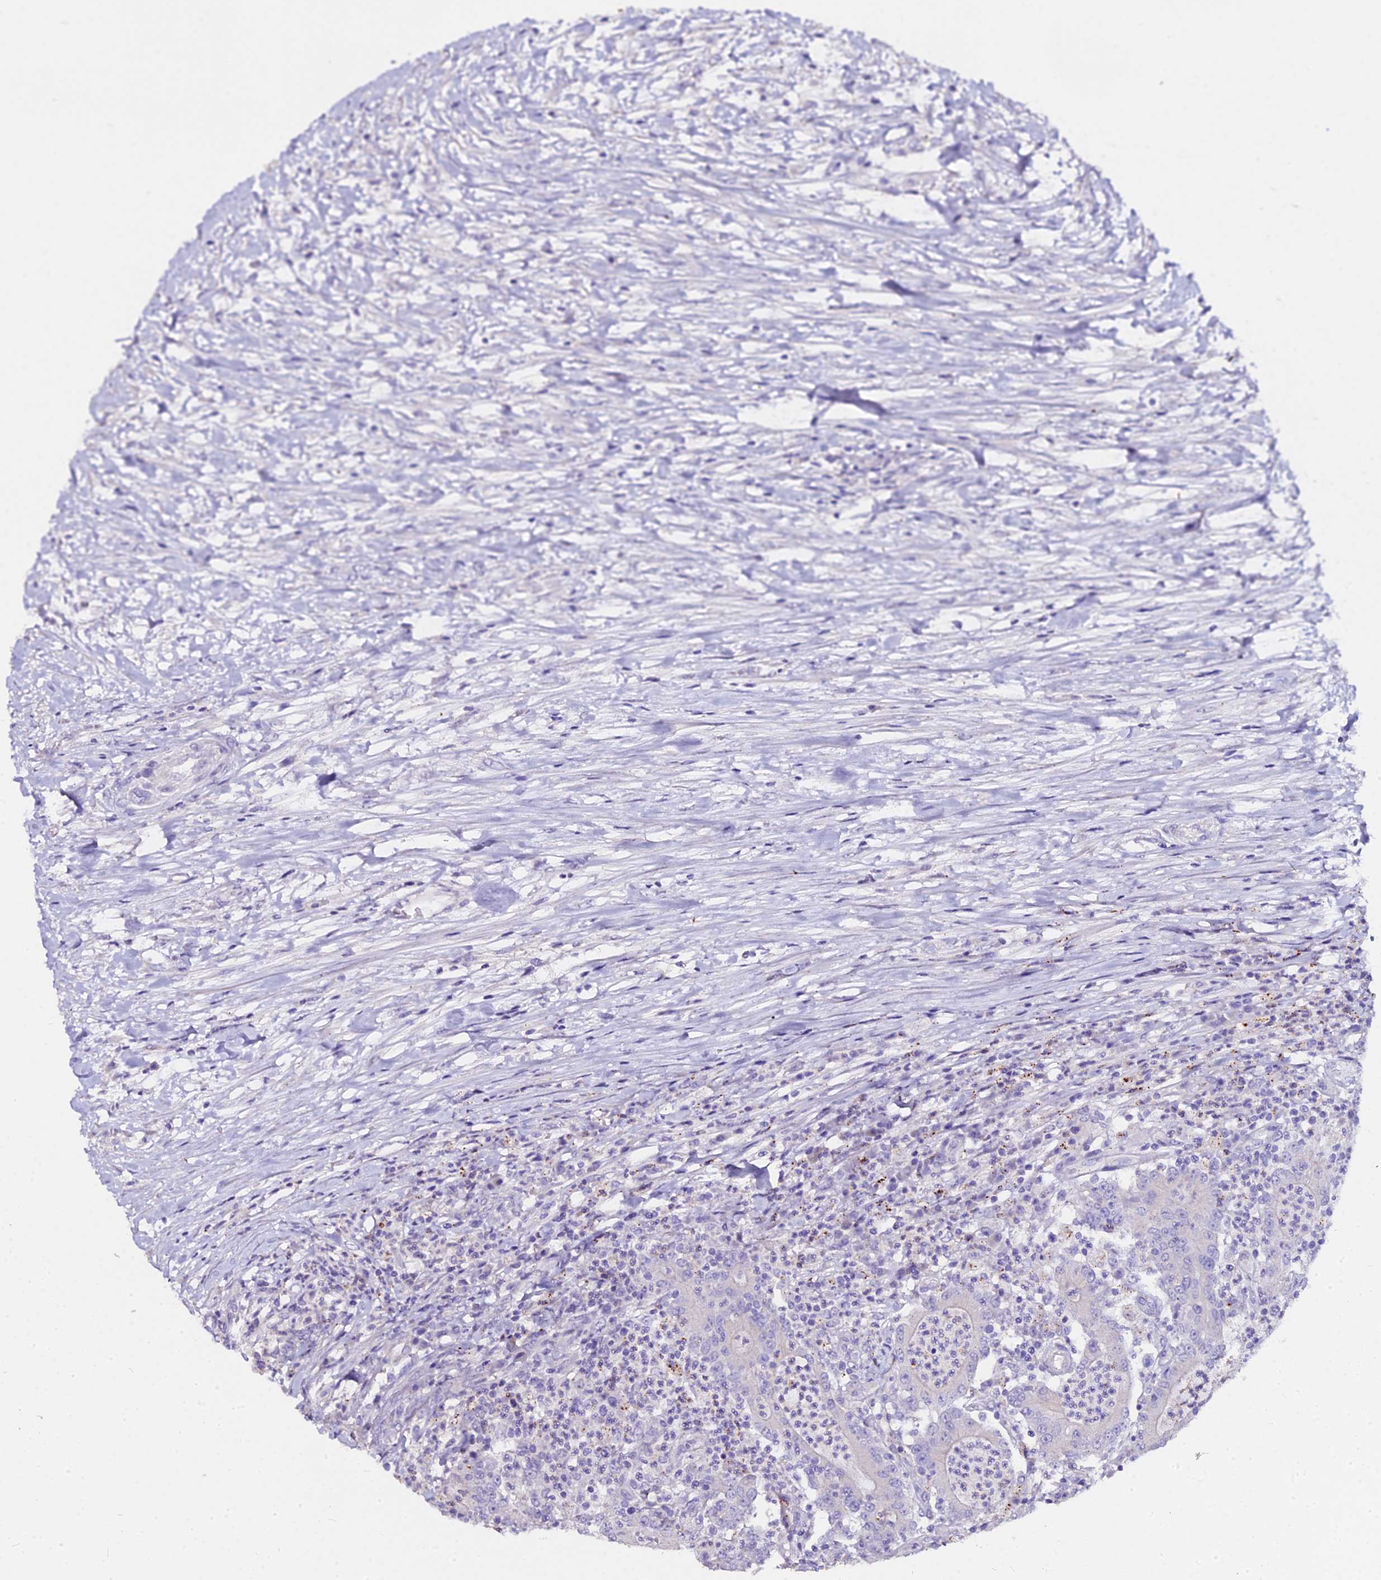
{"staining": {"intensity": "negative", "quantity": "none", "location": "none"}, "tissue": "colorectal cancer", "cell_type": "Tumor cells", "image_type": "cancer", "snomed": [{"axis": "morphology", "description": "Adenocarcinoma, NOS"}, {"axis": "topography", "description": "Colon"}], "caption": "This photomicrograph is of colorectal cancer (adenocarcinoma) stained with IHC to label a protein in brown with the nuclei are counter-stained blue. There is no positivity in tumor cells.", "gene": "GLYAT", "patient": {"sex": "male", "age": 83}}